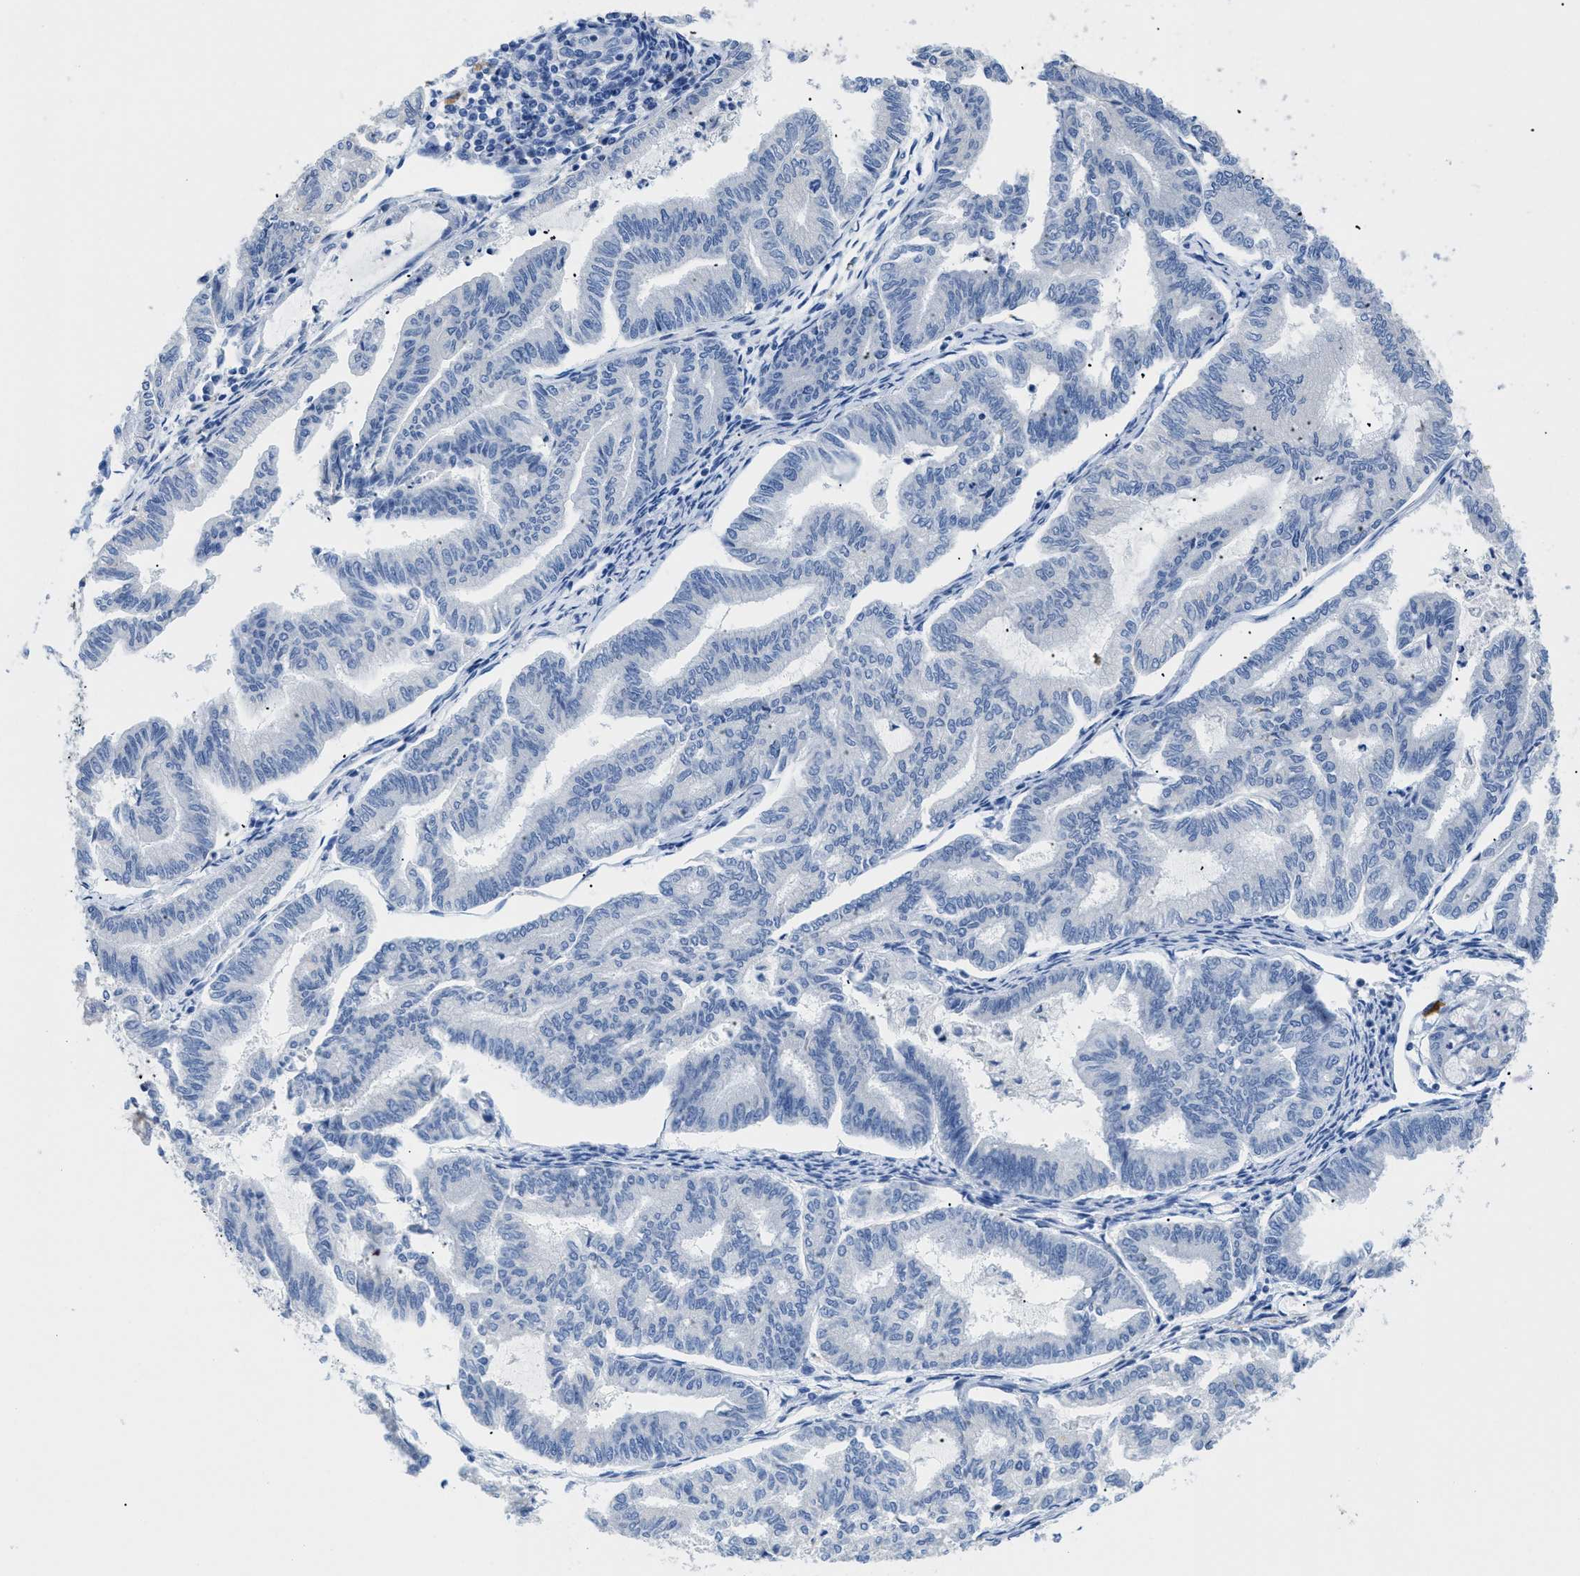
{"staining": {"intensity": "negative", "quantity": "none", "location": "none"}, "tissue": "endometrial cancer", "cell_type": "Tumor cells", "image_type": "cancer", "snomed": [{"axis": "morphology", "description": "Adenocarcinoma, NOS"}, {"axis": "topography", "description": "Endometrium"}], "caption": "IHC photomicrograph of neoplastic tissue: endometrial adenocarcinoma stained with DAB displays no significant protein staining in tumor cells.", "gene": "APOBEC2", "patient": {"sex": "female", "age": 79}}